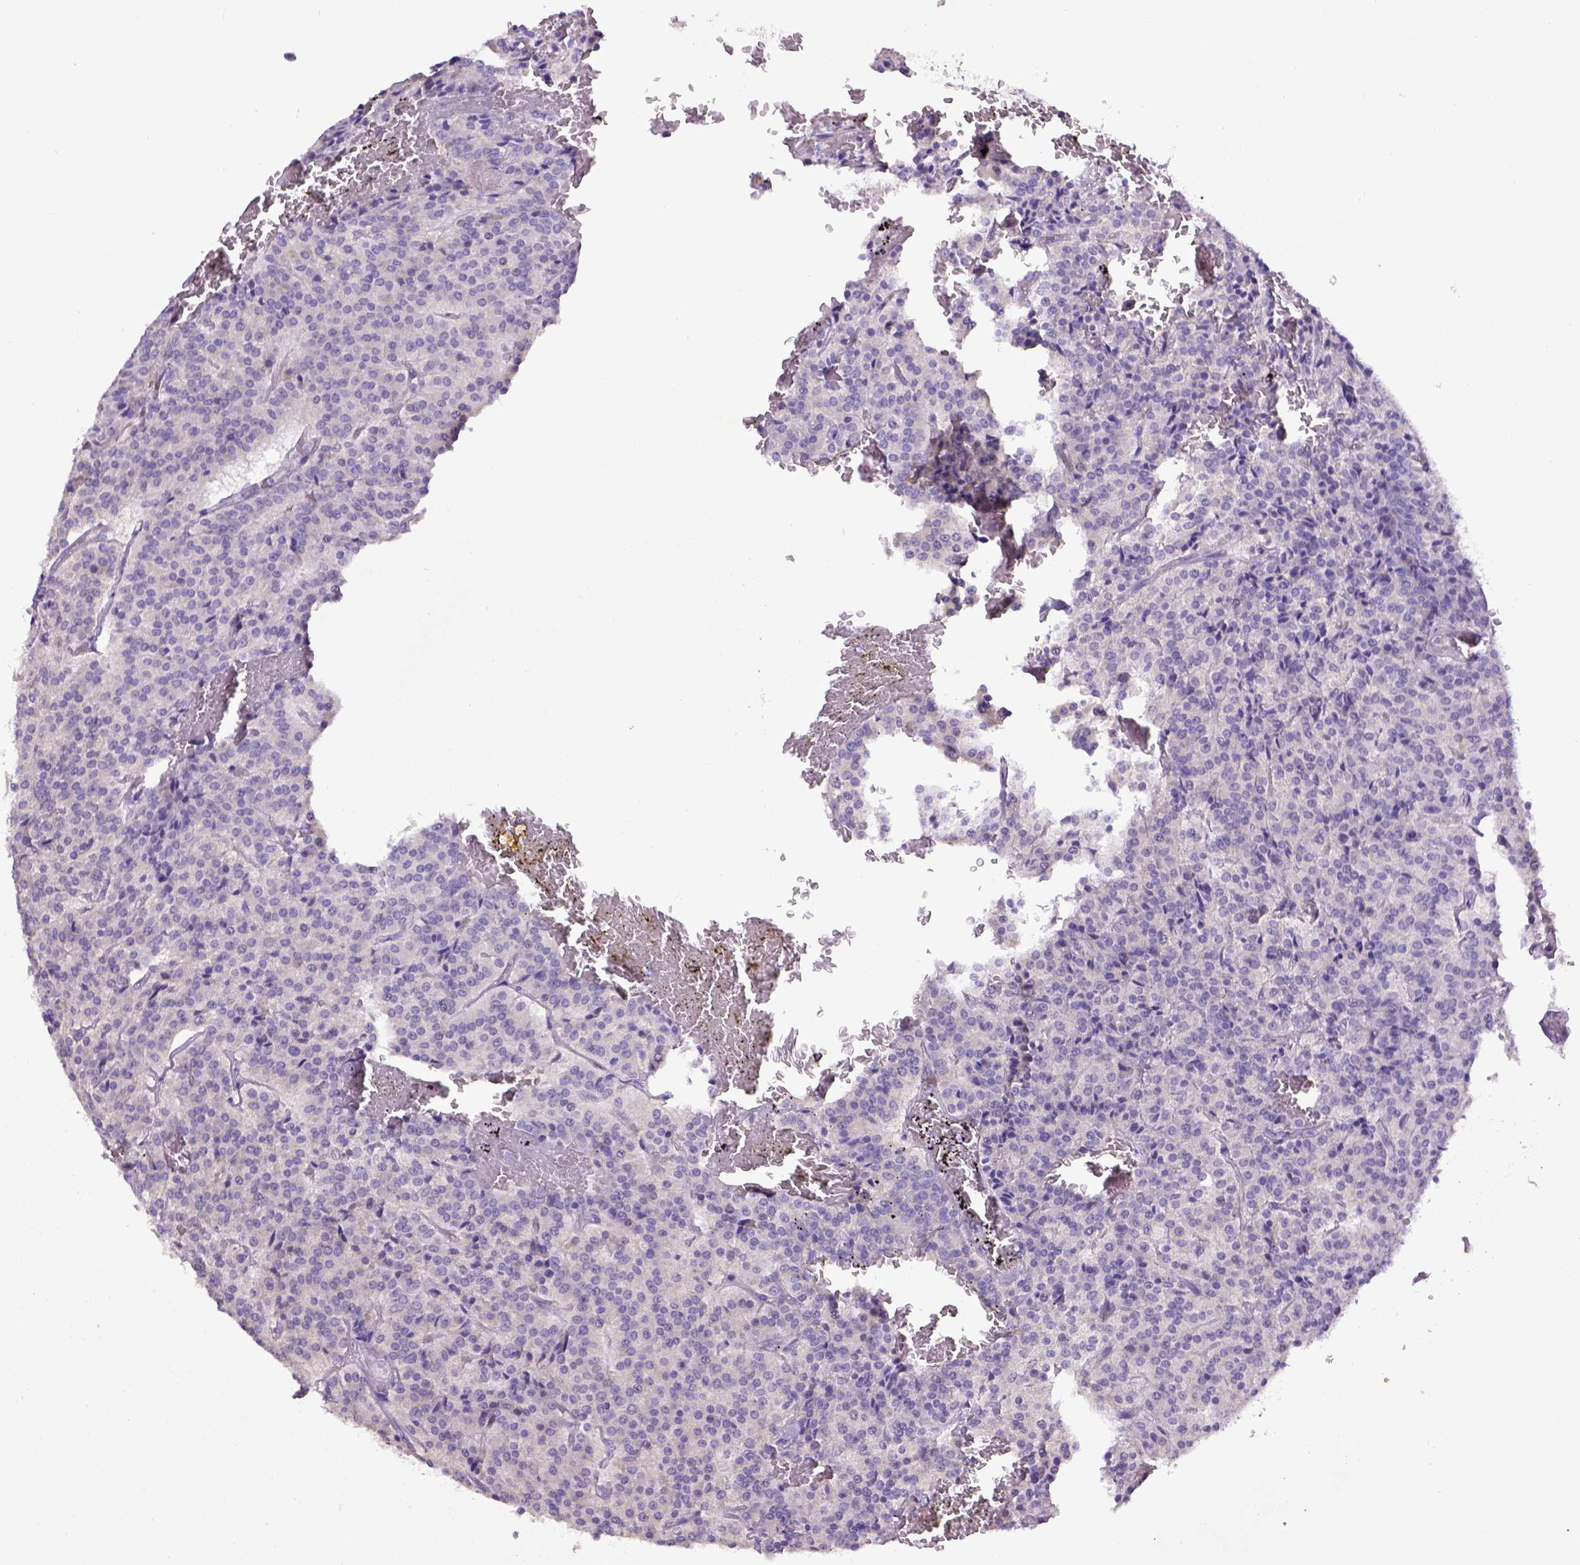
{"staining": {"intensity": "negative", "quantity": "none", "location": "none"}, "tissue": "carcinoid", "cell_type": "Tumor cells", "image_type": "cancer", "snomed": [{"axis": "morphology", "description": "Carcinoid, malignant, NOS"}, {"axis": "topography", "description": "Lung"}], "caption": "This is an immunohistochemistry histopathology image of carcinoid (malignant). There is no staining in tumor cells.", "gene": "CD40", "patient": {"sex": "male", "age": 70}}